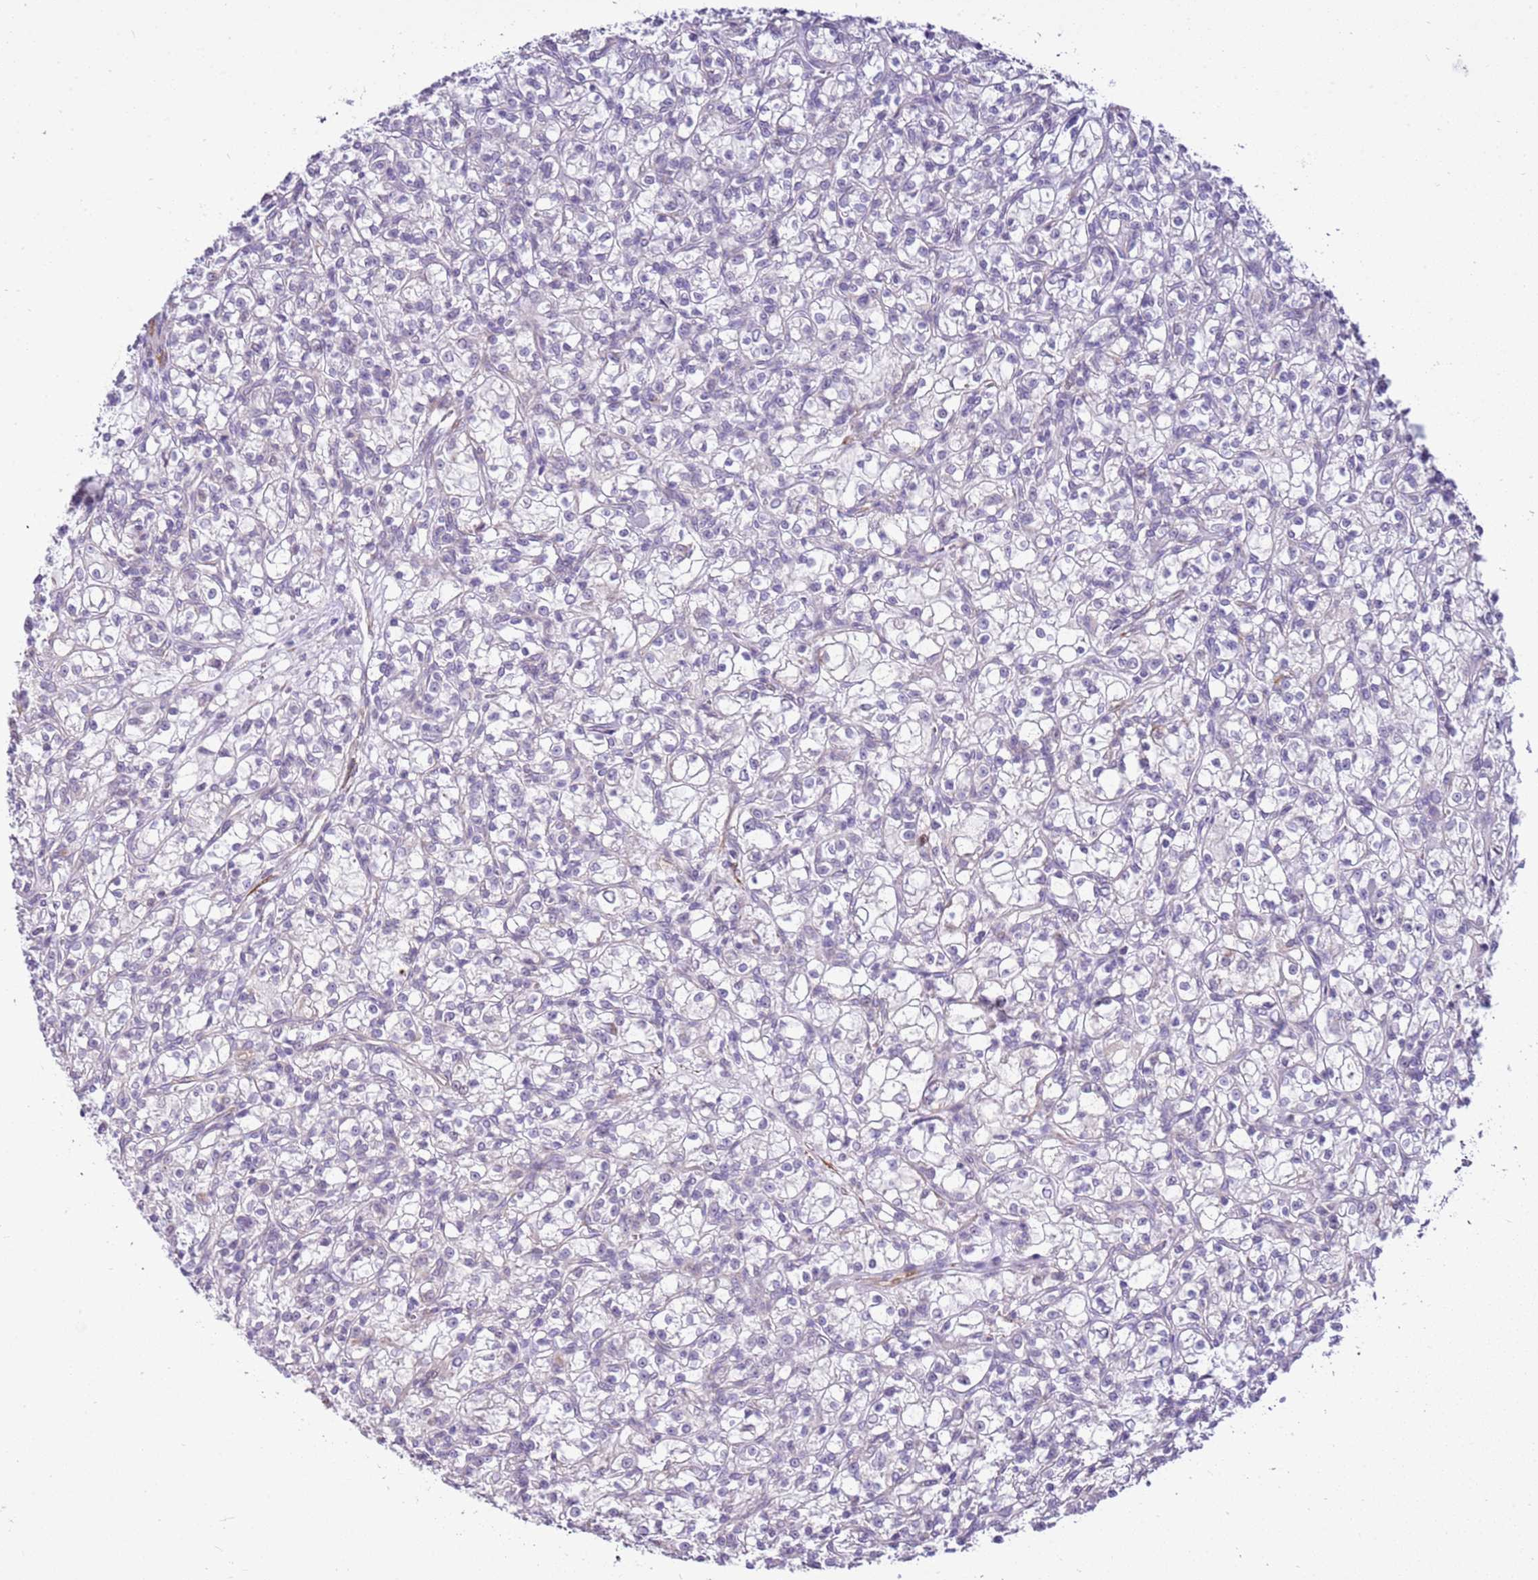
{"staining": {"intensity": "negative", "quantity": "none", "location": "none"}, "tissue": "renal cancer", "cell_type": "Tumor cells", "image_type": "cancer", "snomed": [{"axis": "morphology", "description": "Adenocarcinoma, NOS"}, {"axis": "topography", "description": "Kidney"}], "caption": "Immunohistochemistry (IHC) micrograph of neoplastic tissue: human adenocarcinoma (renal) stained with DAB displays no significant protein expression in tumor cells.", "gene": "SMIM4", "patient": {"sex": "female", "age": 59}}